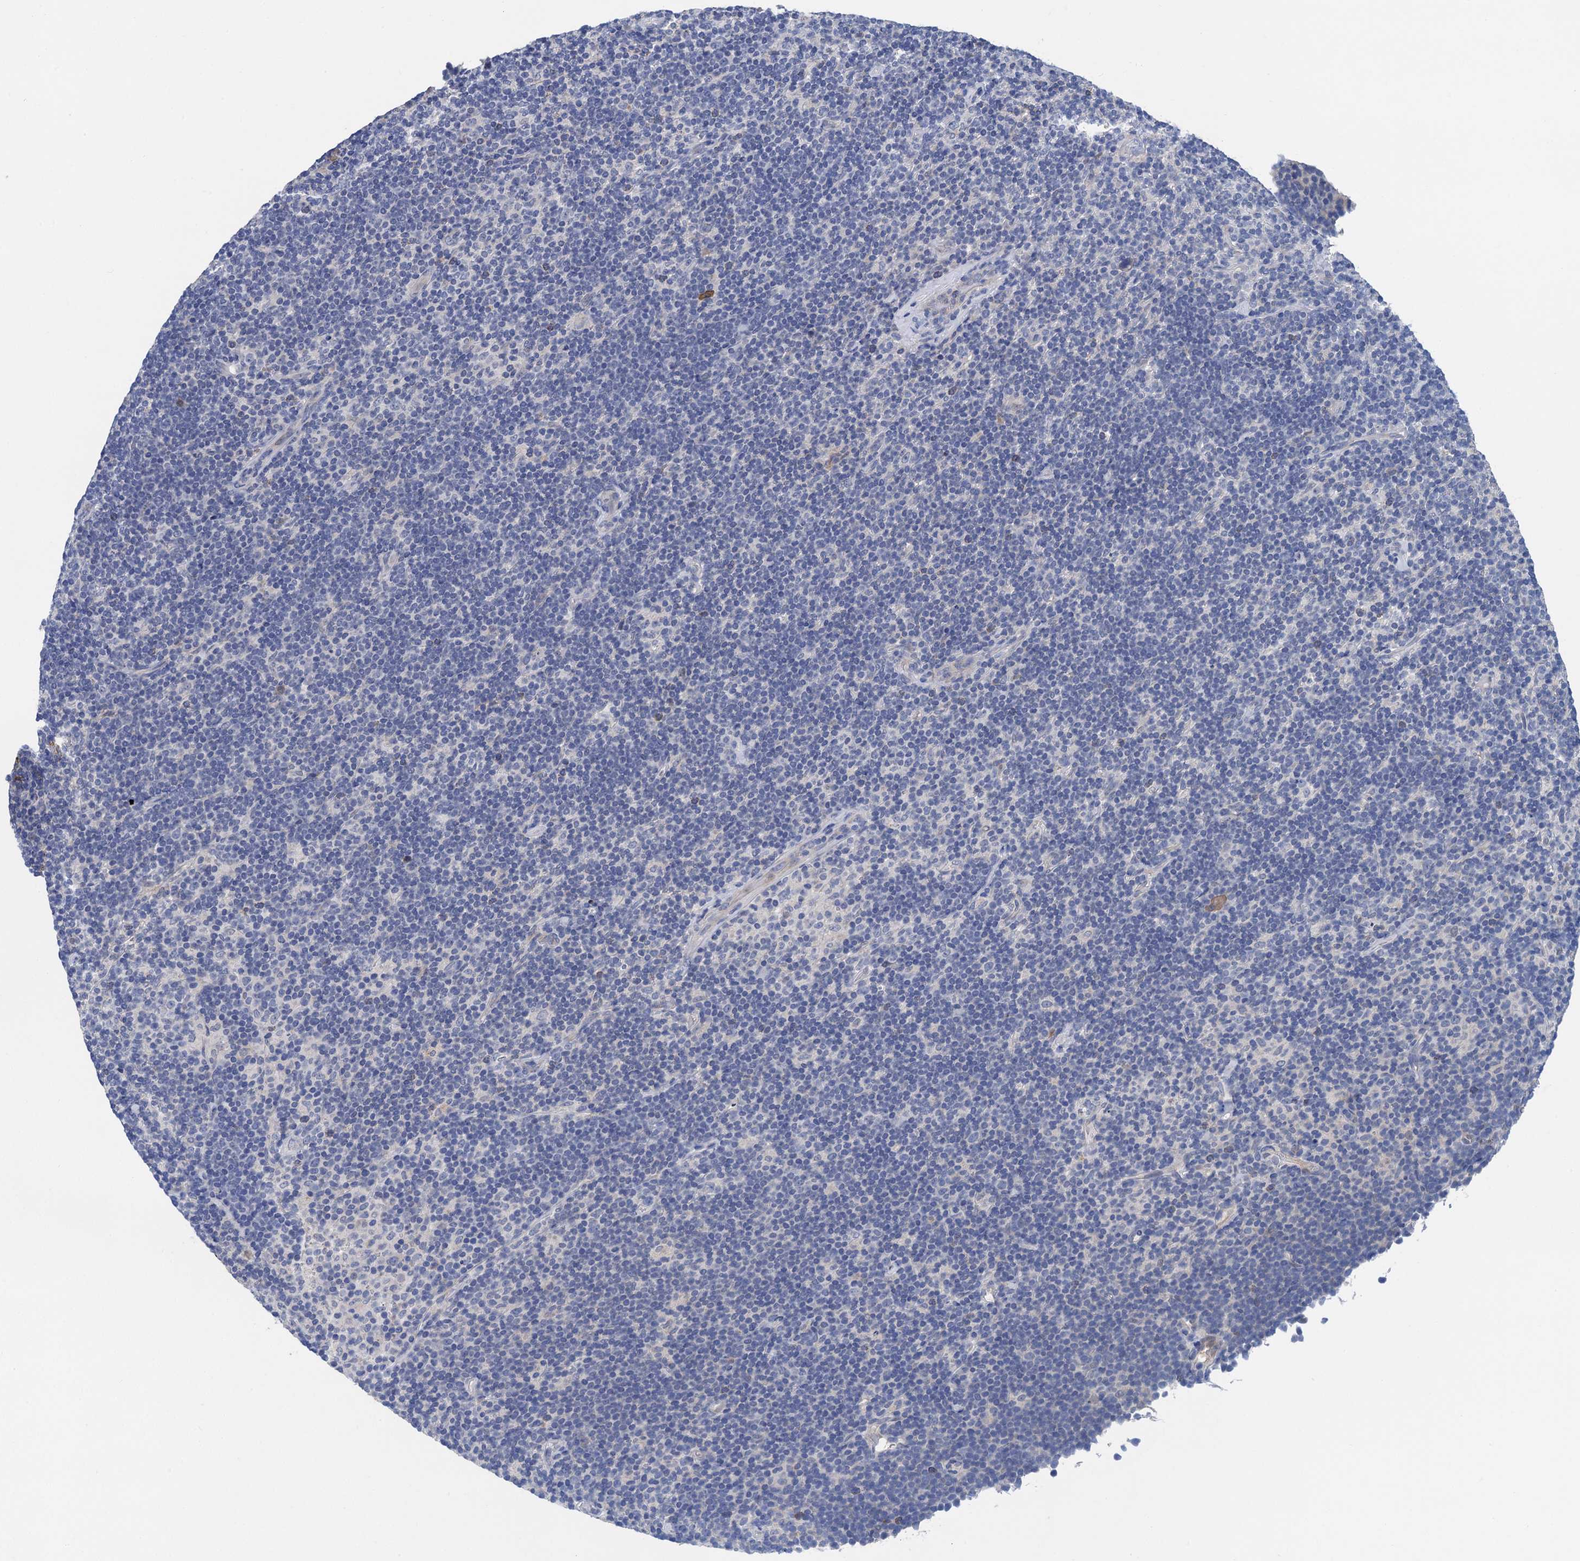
{"staining": {"intensity": "negative", "quantity": "none", "location": "none"}, "tissue": "lymphoma", "cell_type": "Tumor cells", "image_type": "cancer", "snomed": [{"axis": "morphology", "description": "Hodgkin's disease, NOS"}, {"axis": "topography", "description": "Lymph node"}], "caption": "Hodgkin's disease was stained to show a protein in brown. There is no significant expression in tumor cells. (DAB immunohistochemistry with hematoxylin counter stain).", "gene": "TMEM39B", "patient": {"sex": "female", "age": 57}}